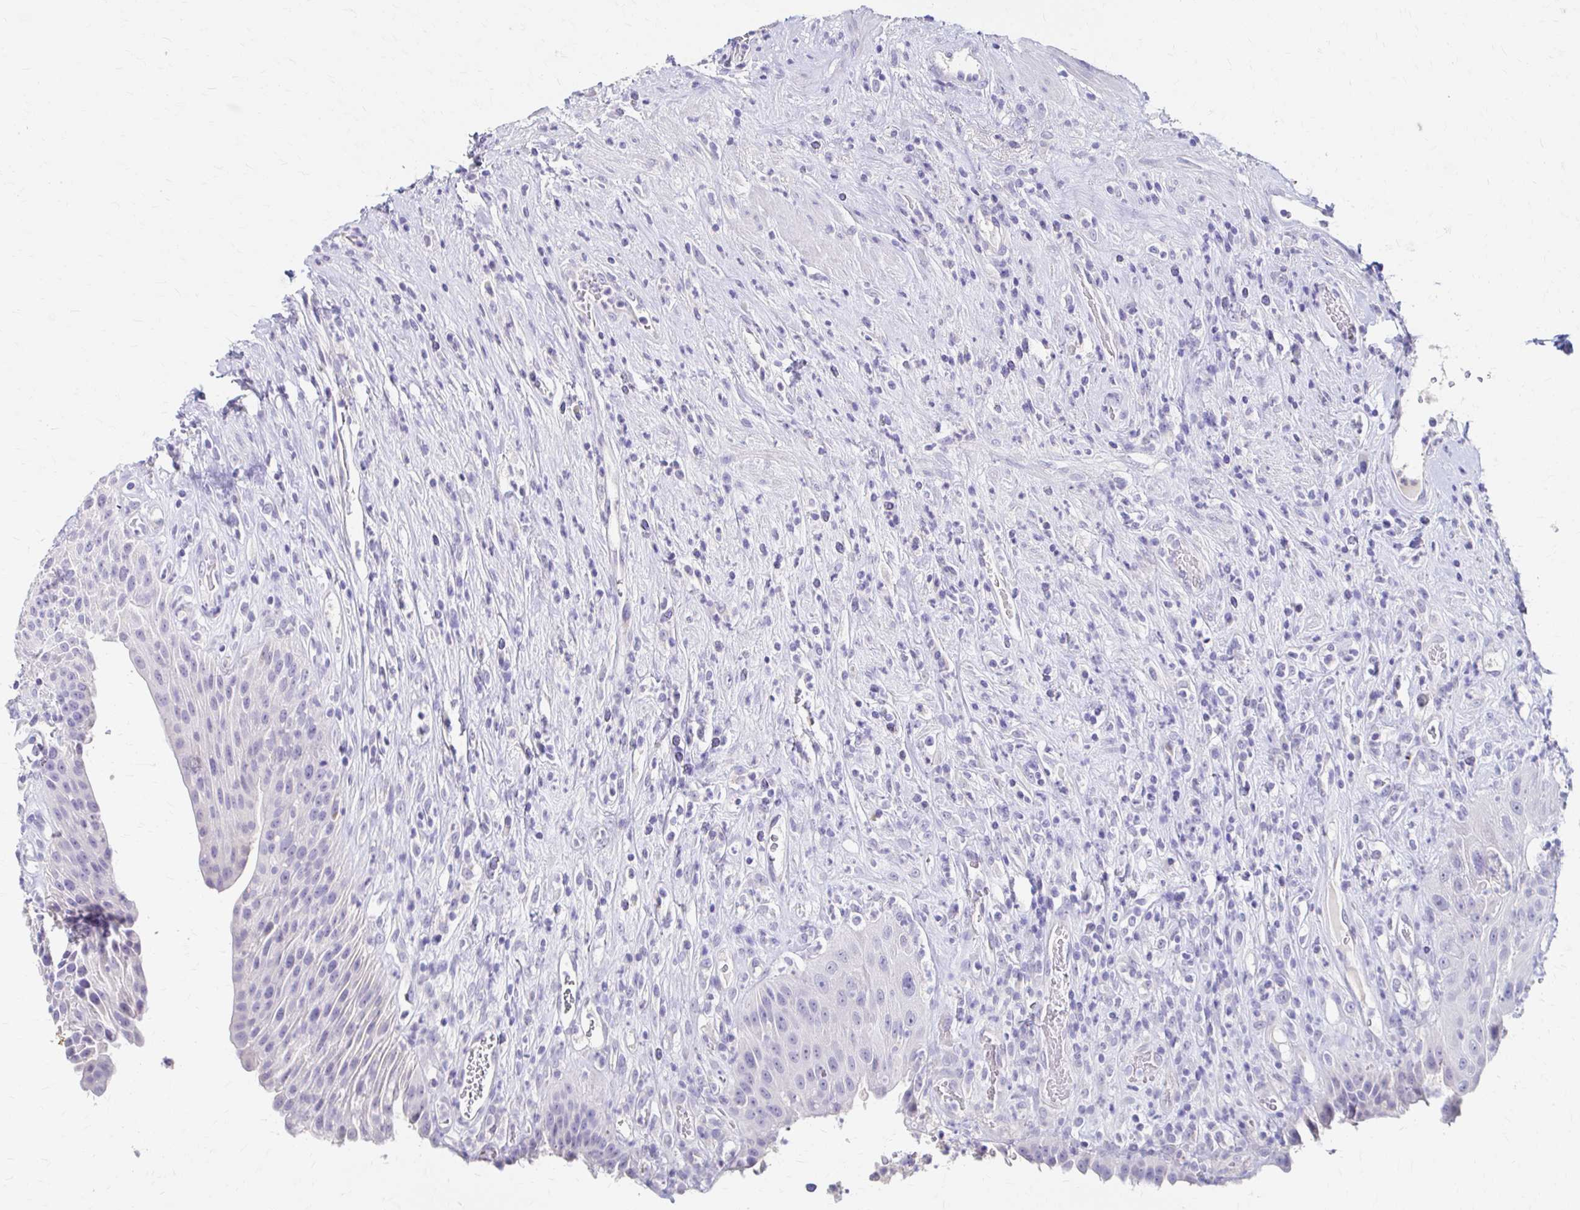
{"staining": {"intensity": "negative", "quantity": "none", "location": "none"}, "tissue": "urinary bladder", "cell_type": "Urothelial cells", "image_type": "normal", "snomed": [{"axis": "morphology", "description": "Normal tissue, NOS"}, {"axis": "topography", "description": "Urinary bladder"}], "caption": "Urinary bladder was stained to show a protein in brown. There is no significant staining in urothelial cells. Brightfield microscopy of IHC stained with DAB (3,3'-diaminobenzidine) (brown) and hematoxylin (blue), captured at high magnification.", "gene": "AZGP1", "patient": {"sex": "female", "age": 56}}